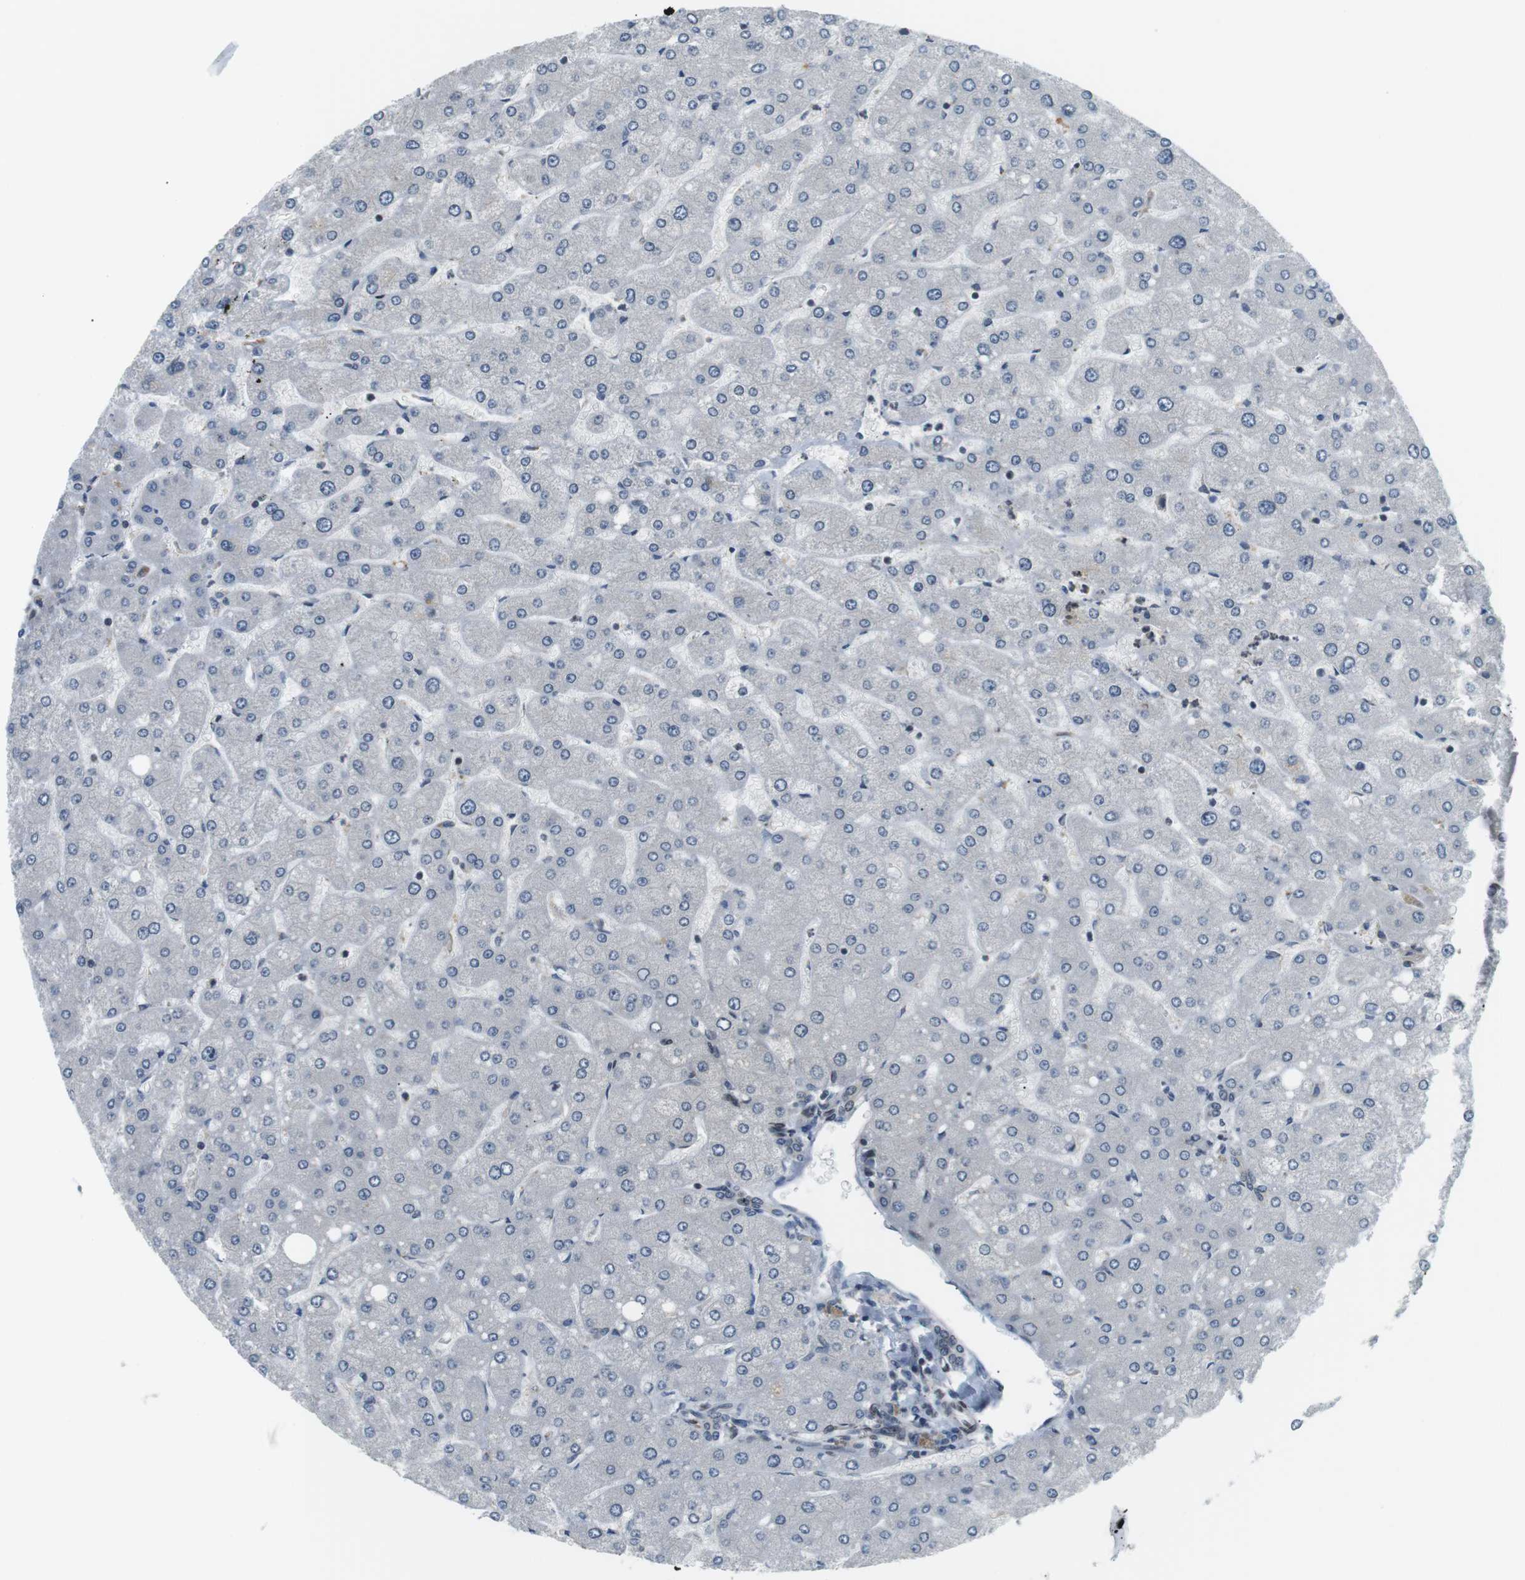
{"staining": {"intensity": "negative", "quantity": "none", "location": "none"}, "tissue": "liver", "cell_type": "Cholangiocytes", "image_type": "normal", "snomed": [{"axis": "morphology", "description": "Normal tissue, NOS"}, {"axis": "topography", "description": "Liver"}], "caption": "This micrograph is of unremarkable liver stained with immunohistochemistry (IHC) to label a protein in brown with the nuclei are counter-stained blue. There is no positivity in cholangiocytes. (DAB IHC visualized using brightfield microscopy, high magnification).", "gene": "TMX4", "patient": {"sex": "male", "age": 55}}